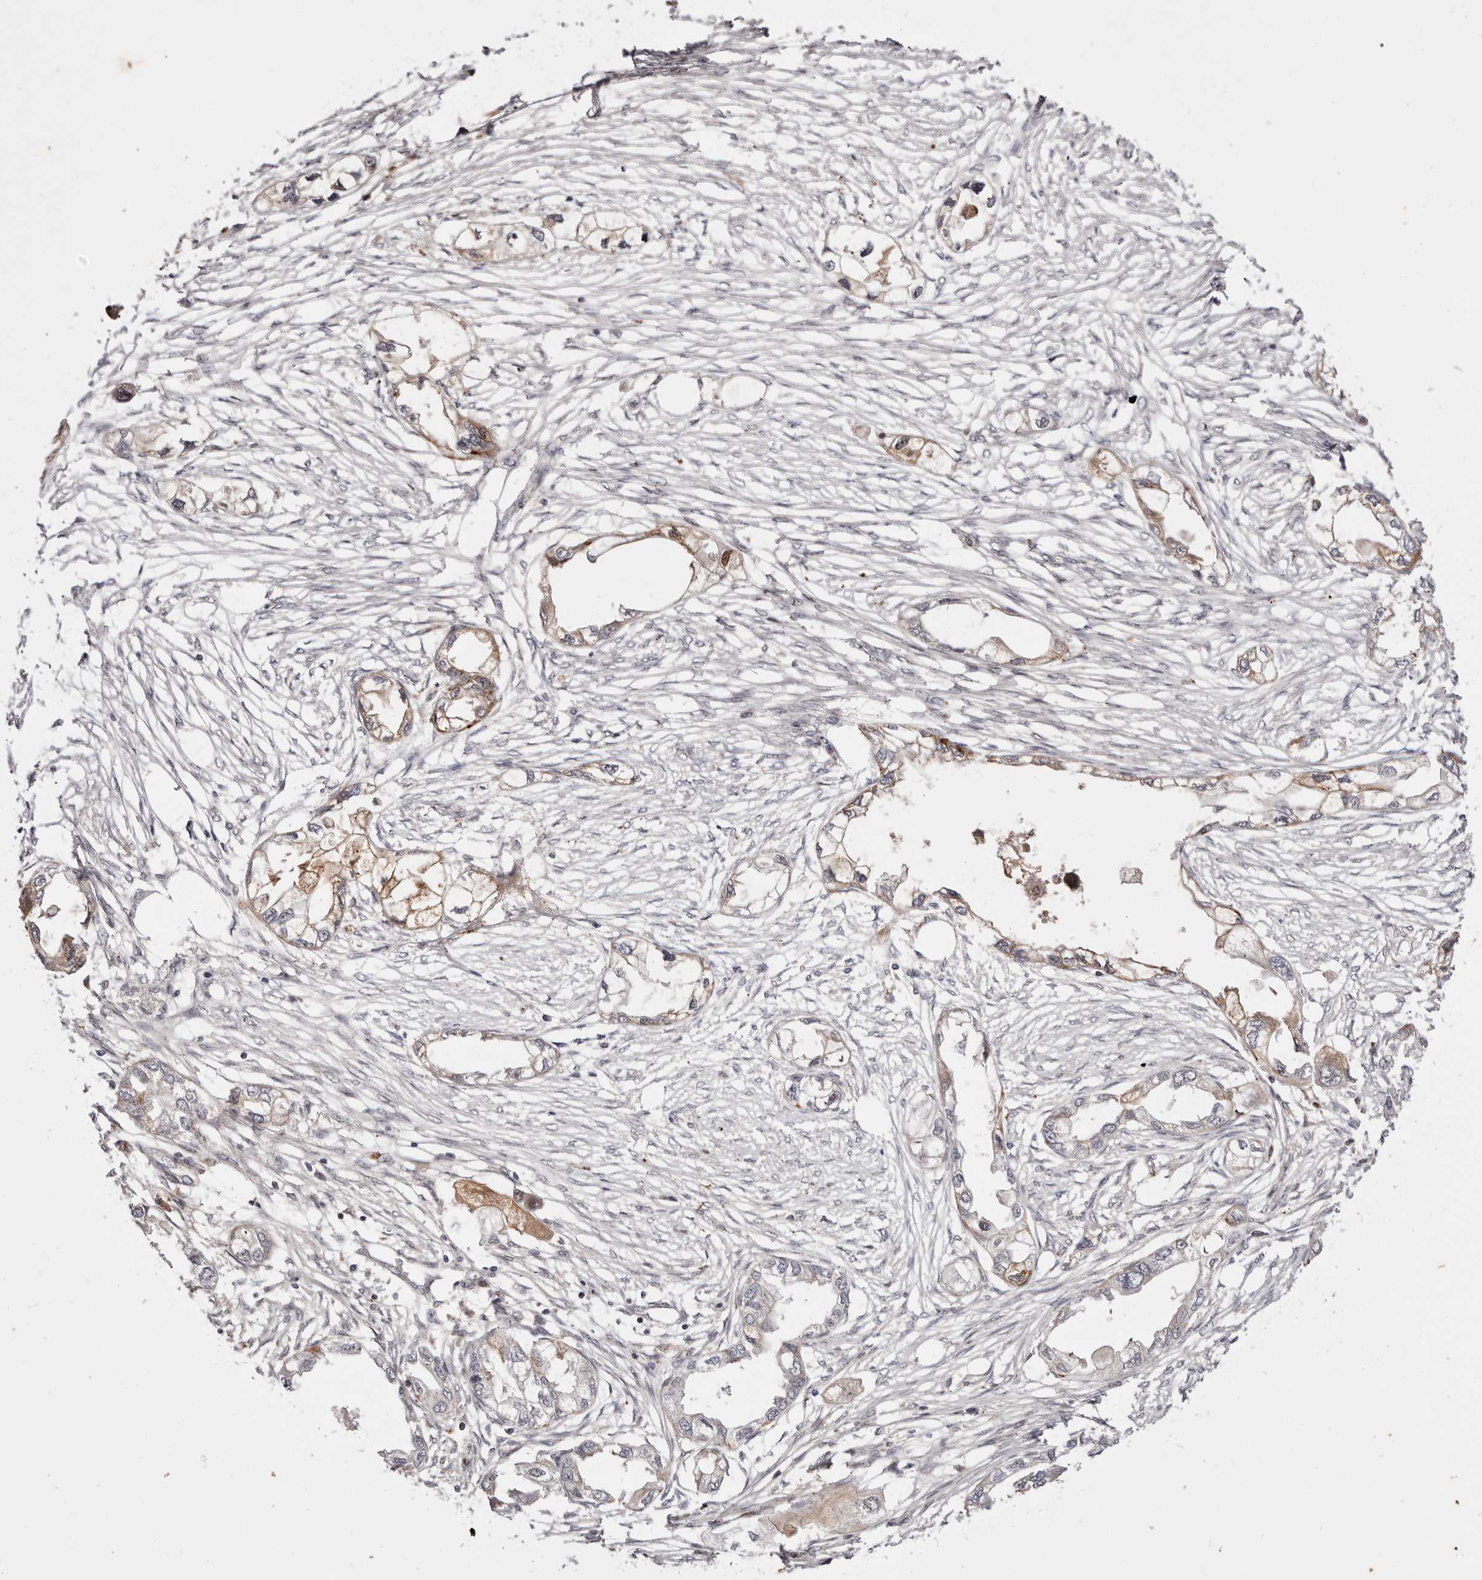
{"staining": {"intensity": "moderate", "quantity": "<25%", "location": "cytoplasmic/membranous"}, "tissue": "endometrial cancer", "cell_type": "Tumor cells", "image_type": "cancer", "snomed": [{"axis": "morphology", "description": "Adenocarcinoma, NOS"}, {"axis": "morphology", "description": "Adenocarcinoma, metastatic, NOS"}, {"axis": "topography", "description": "Adipose tissue"}, {"axis": "topography", "description": "Endometrium"}], "caption": "Immunohistochemistry (DAB) staining of endometrial cancer (metastatic adenocarcinoma) demonstrates moderate cytoplasmic/membranous protein expression in about <25% of tumor cells.", "gene": "WRN", "patient": {"sex": "female", "age": 67}}